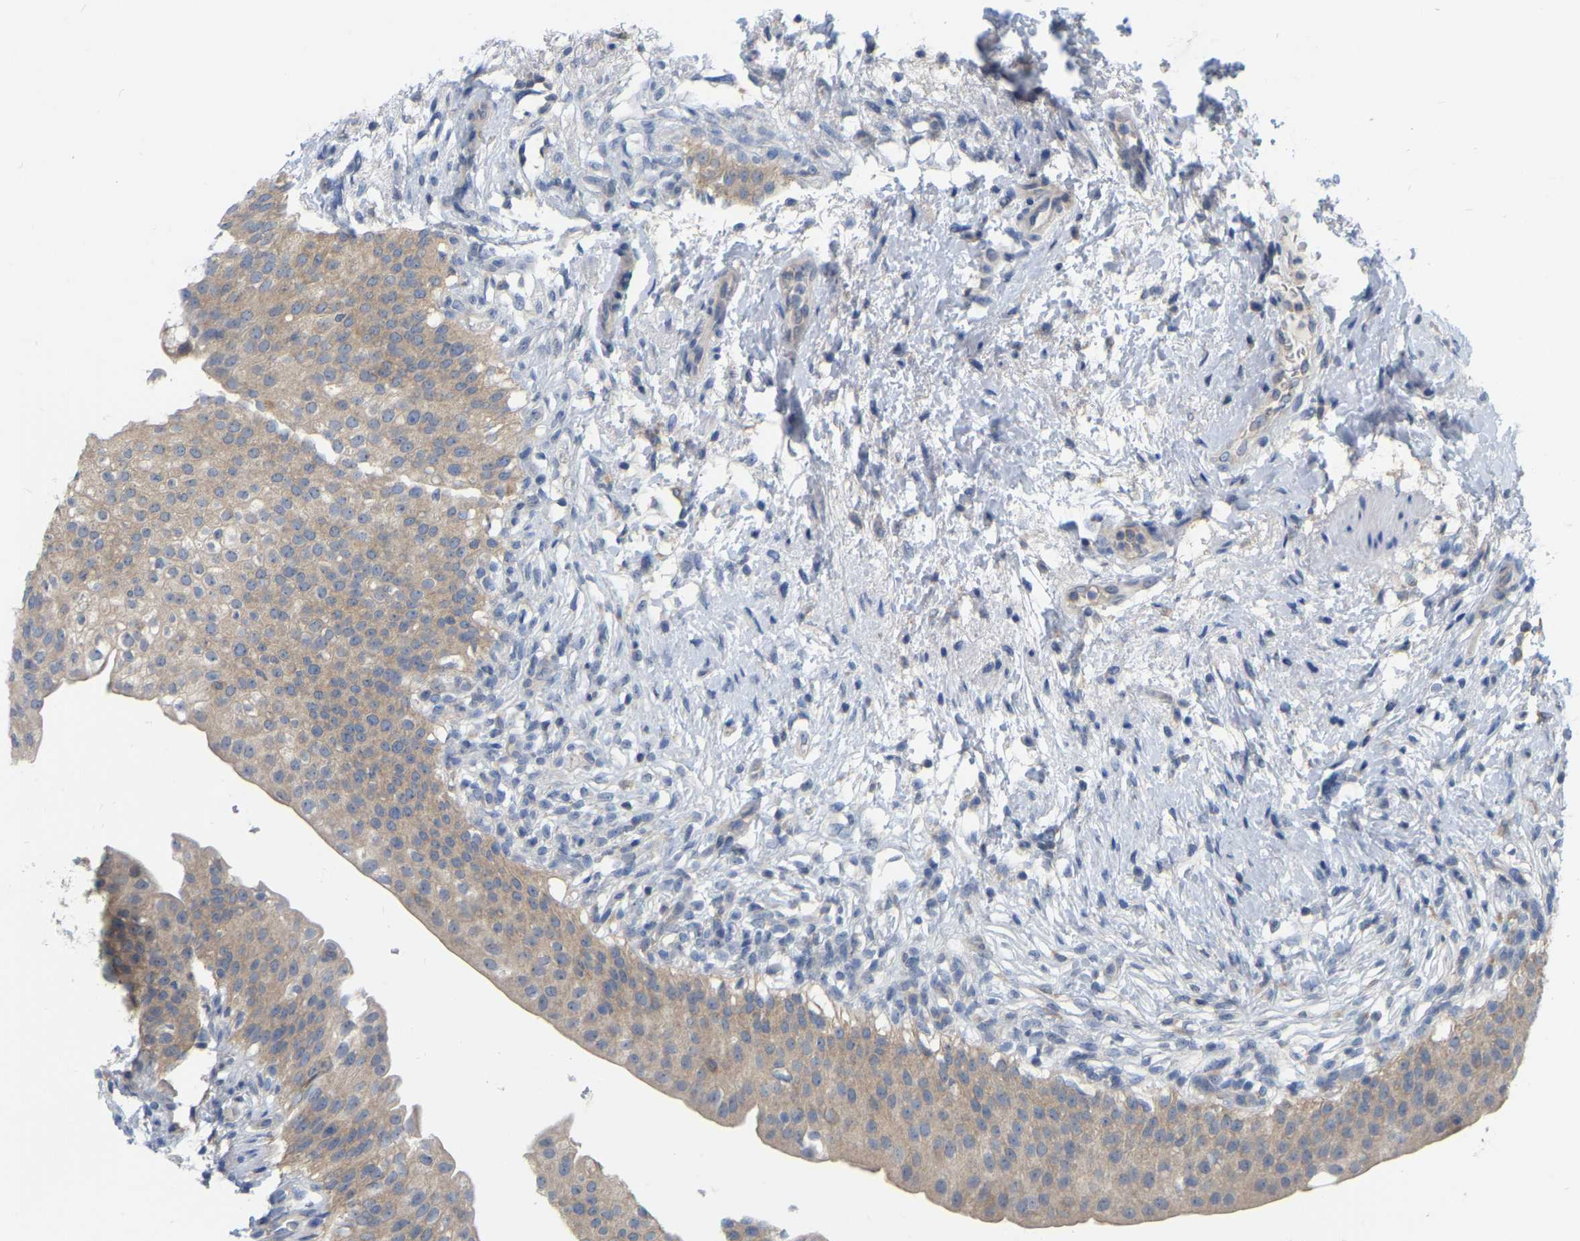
{"staining": {"intensity": "weak", "quantity": ">75%", "location": "cytoplasmic/membranous"}, "tissue": "urinary bladder", "cell_type": "Urothelial cells", "image_type": "normal", "snomed": [{"axis": "morphology", "description": "Normal tissue, NOS"}, {"axis": "topography", "description": "Urinary bladder"}], "caption": "Unremarkable urinary bladder demonstrates weak cytoplasmic/membranous staining in about >75% of urothelial cells, visualized by immunohistochemistry.", "gene": "WIPI2", "patient": {"sex": "female", "age": 60}}